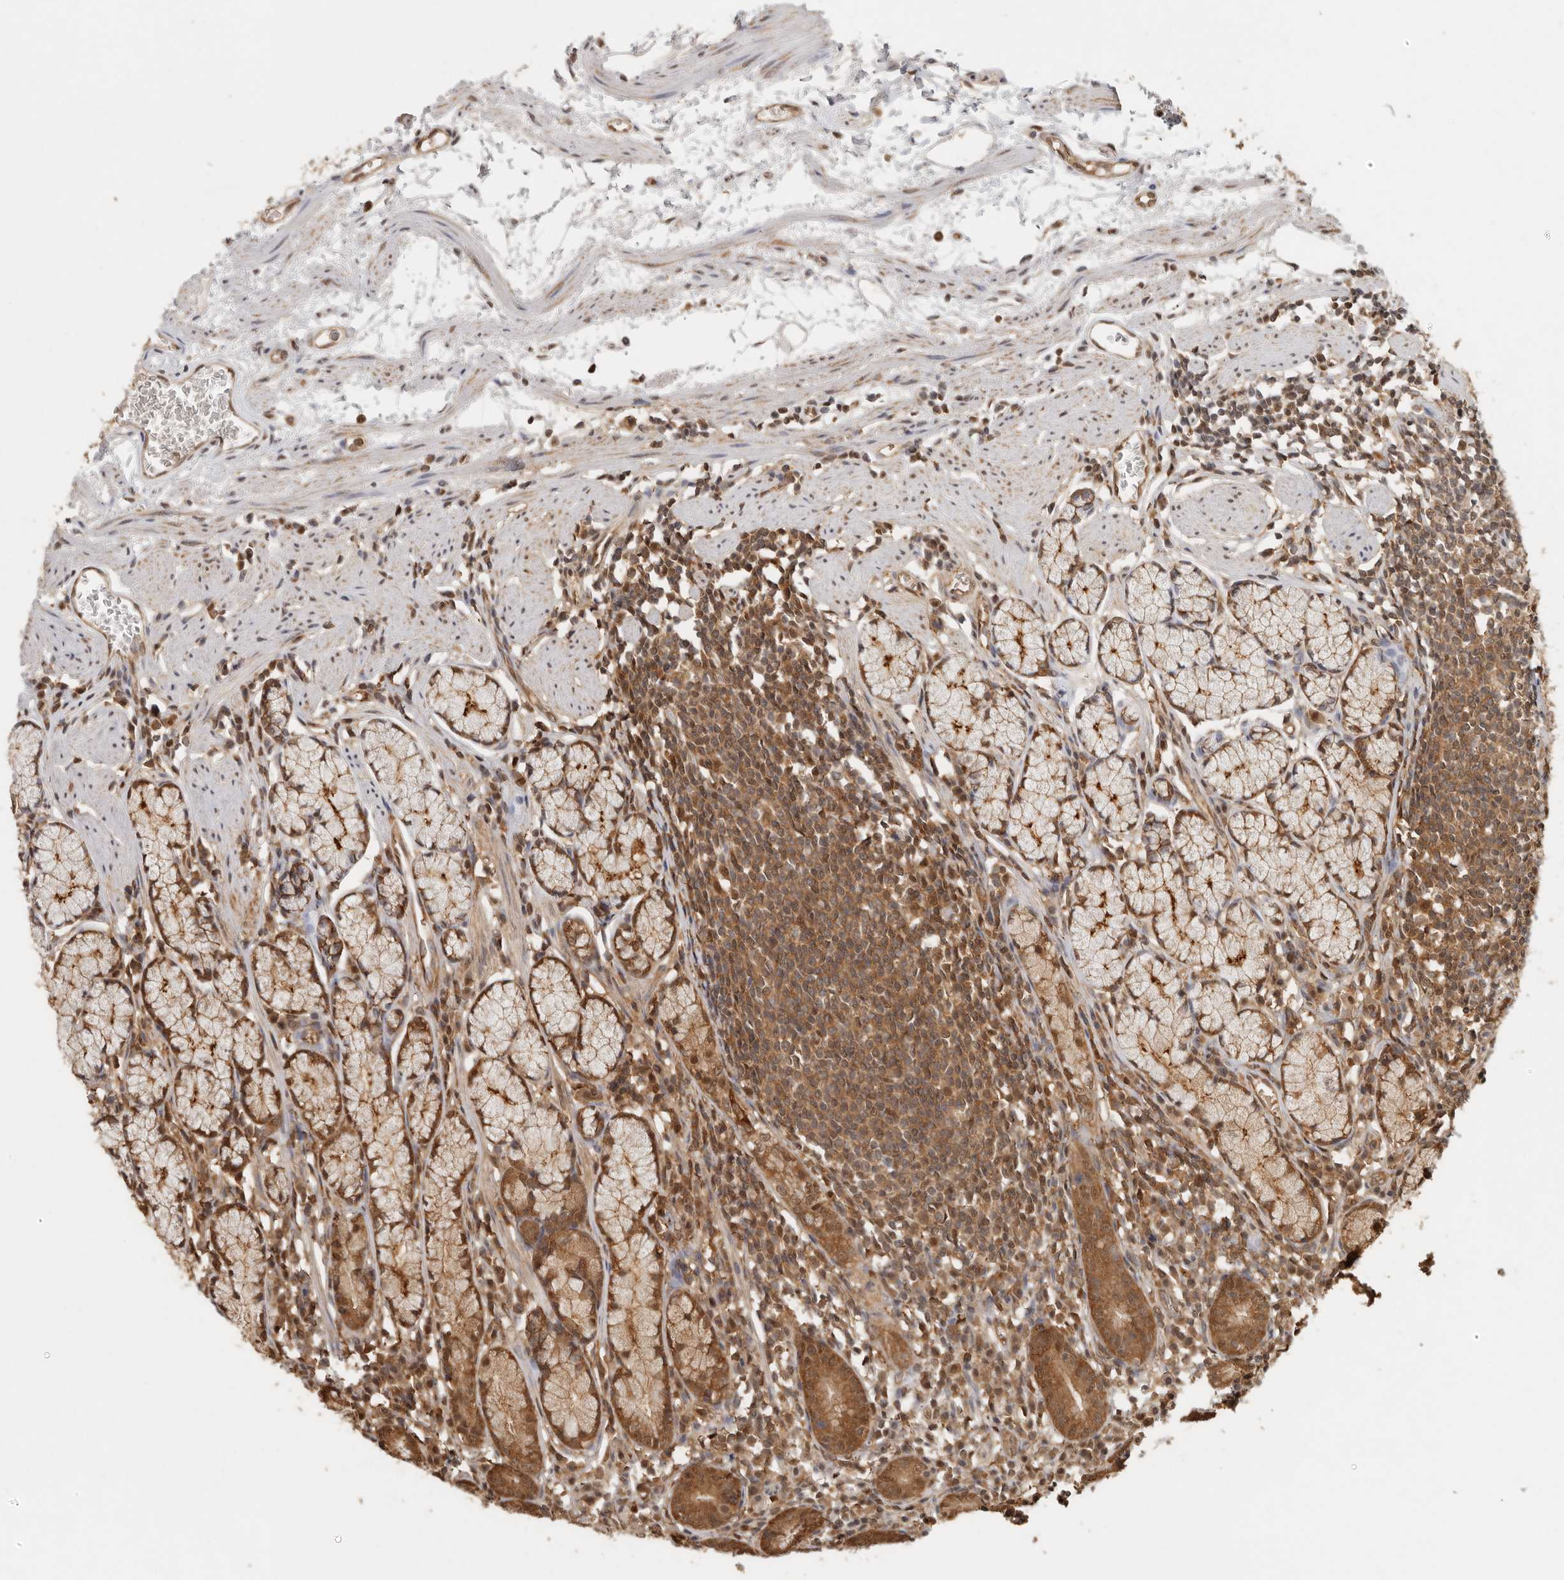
{"staining": {"intensity": "moderate", "quantity": ">75%", "location": "cytoplasmic/membranous,nuclear"}, "tissue": "stomach", "cell_type": "Glandular cells", "image_type": "normal", "snomed": [{"axis": "morphology", "description": "Normal tissue, NOS"}, {"axis": "topography", "description": "Stomach"}], "caption": "A medium amount of moderate cytoplasmic/membranous,nuclear expression is appreciated in approximately >75% of glandular cells in benign stomach. The protein is stained brown, and the nuclei are stained in blue (DAB IHC with brightfield microscopy, high magnification).", "gene": "PSMA5", "patient": {"sex": "male", "age": 55}}